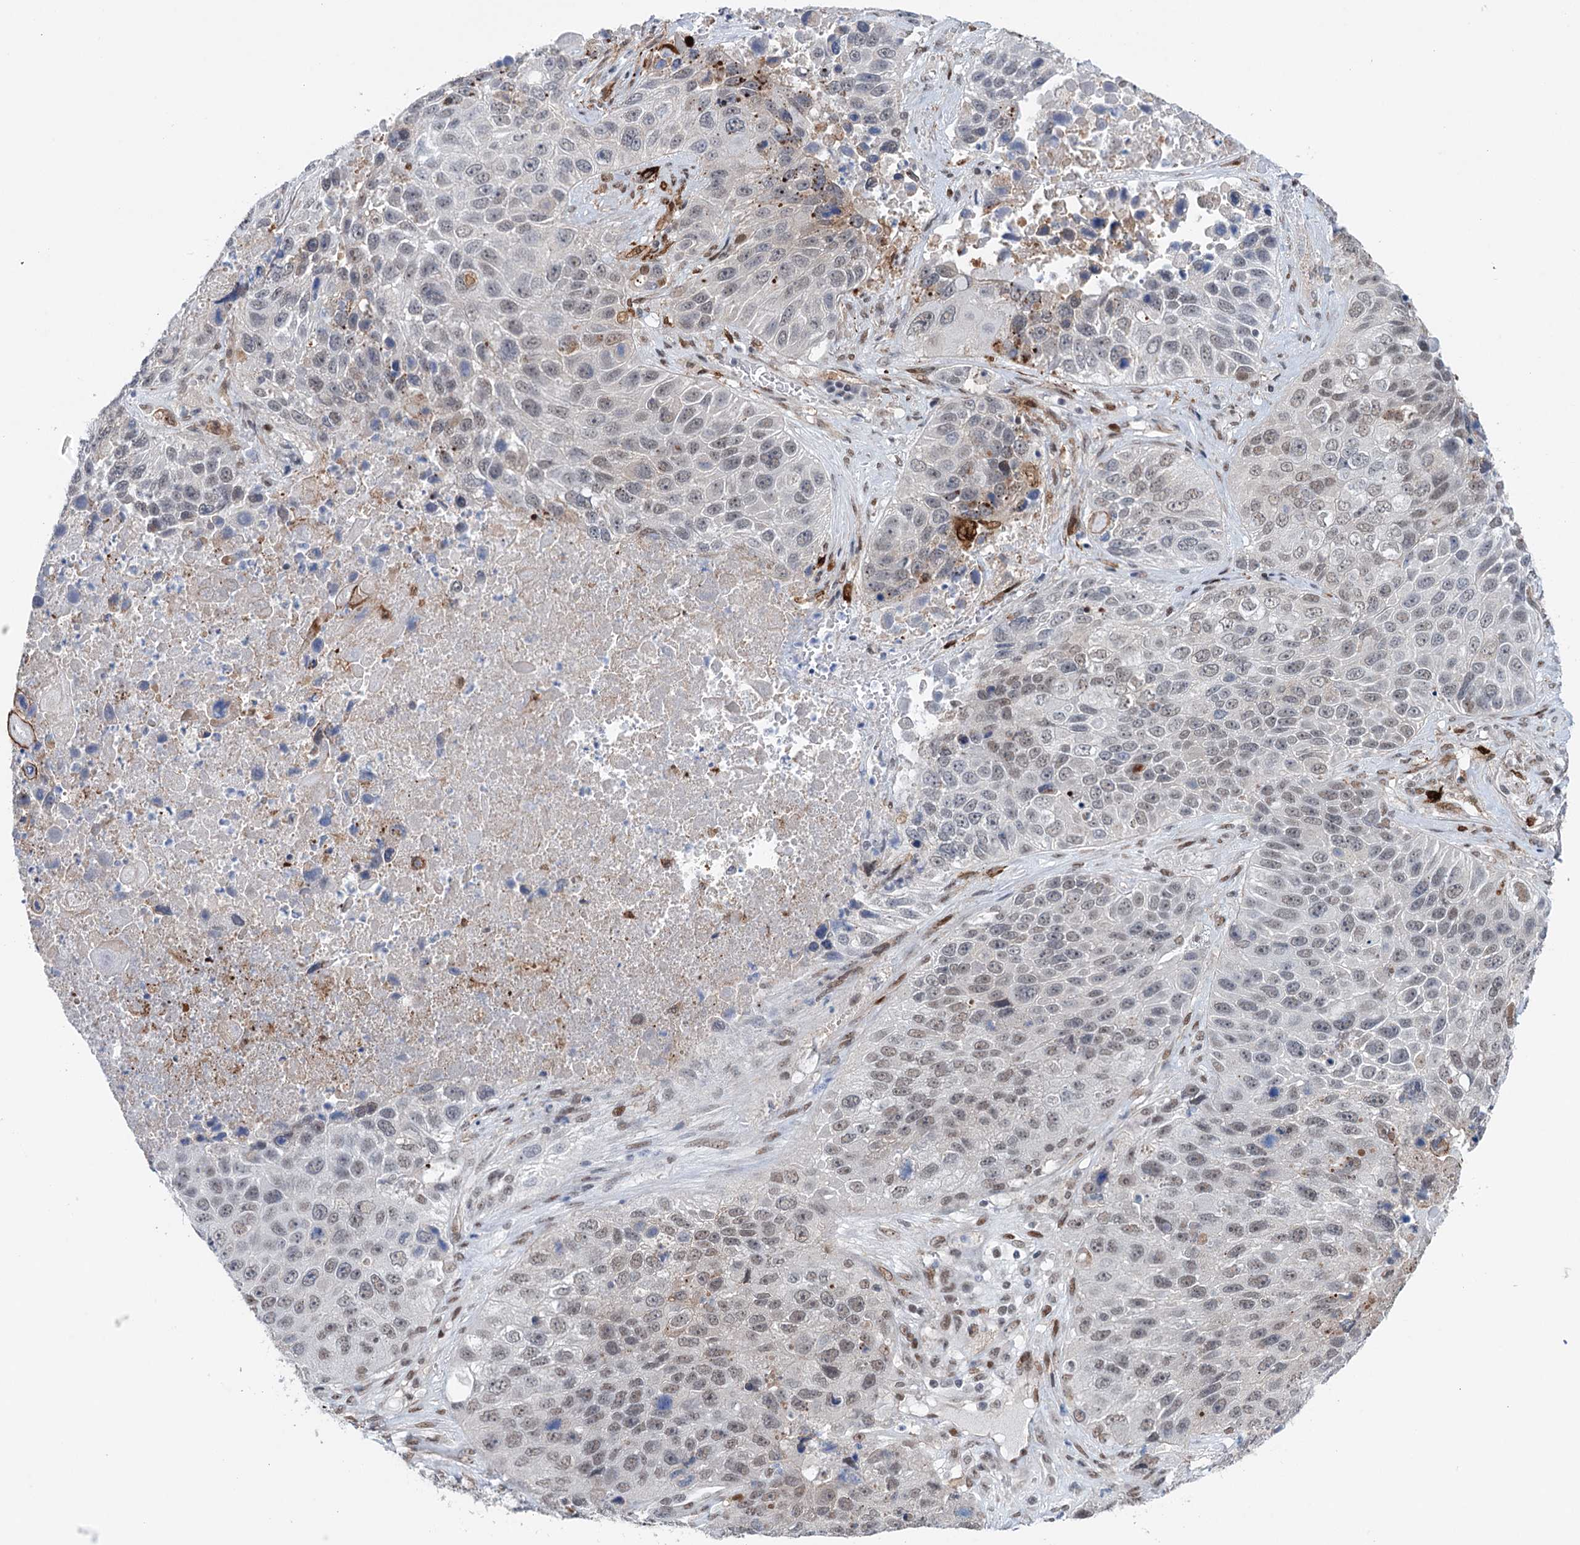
{"staining": {"intensity": "weak", "quantity": "25%-75%", "location": "nuclear"}, "tissue": "lung cancer", "cell_type": "Tumor cells", "image_type": "cancer", "snomed": [{"axis": "morphology", "description": "Squamous cell carcinoma, NOS"}, {"axis": "topography", "description": "Lung"}], "caption": "DAB immunohistochemical staining of human lung cancer displays weak nuclear protein positivity in approximately 25%-75% of tumor cells. The staining was performed using DAB (3,3'-diaminobenzidine), with brown indicating positive protein expression. Nuclei are stained blue with hematoxylin.", "gene": "FAM53A", "patient": {"sex": "male", "age": 61}}